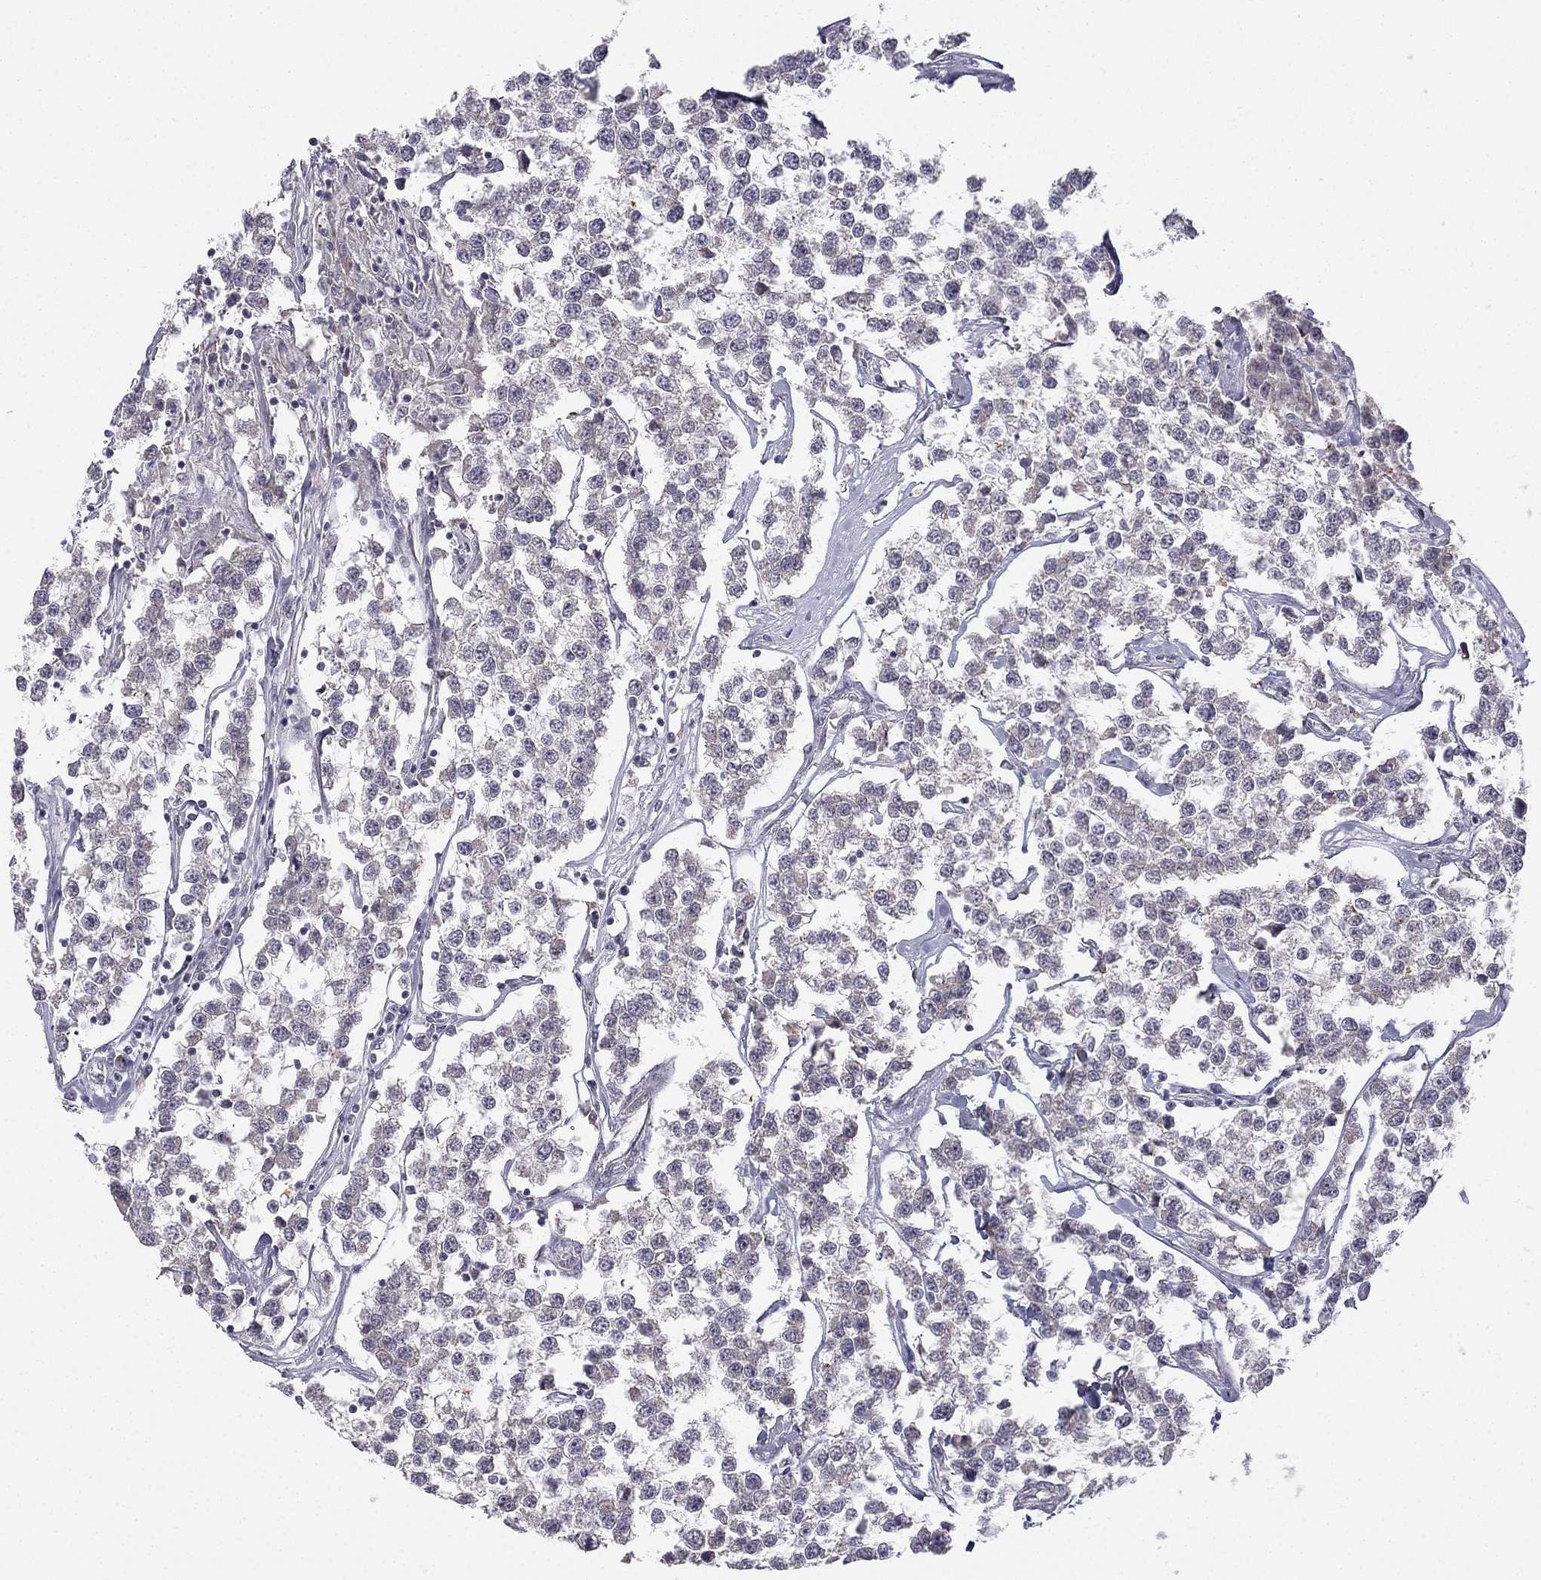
{"staining": {"intensity": "negative", "quantity": "none", "location": "none"}, "tissue": "testis cancer", "cell_type": "Tumor cells", "image_type": "cancer", "snomed": [{"axis": "morphology", "description": "Seminoma, NOS"}, {"axis": "topography", "description": "Testis"}], "caption": "The micrograph reveals no staining of tumor cells in testis cancer.", "gene": "CHST8", "patient": {"sex": "male", "age": 59}}